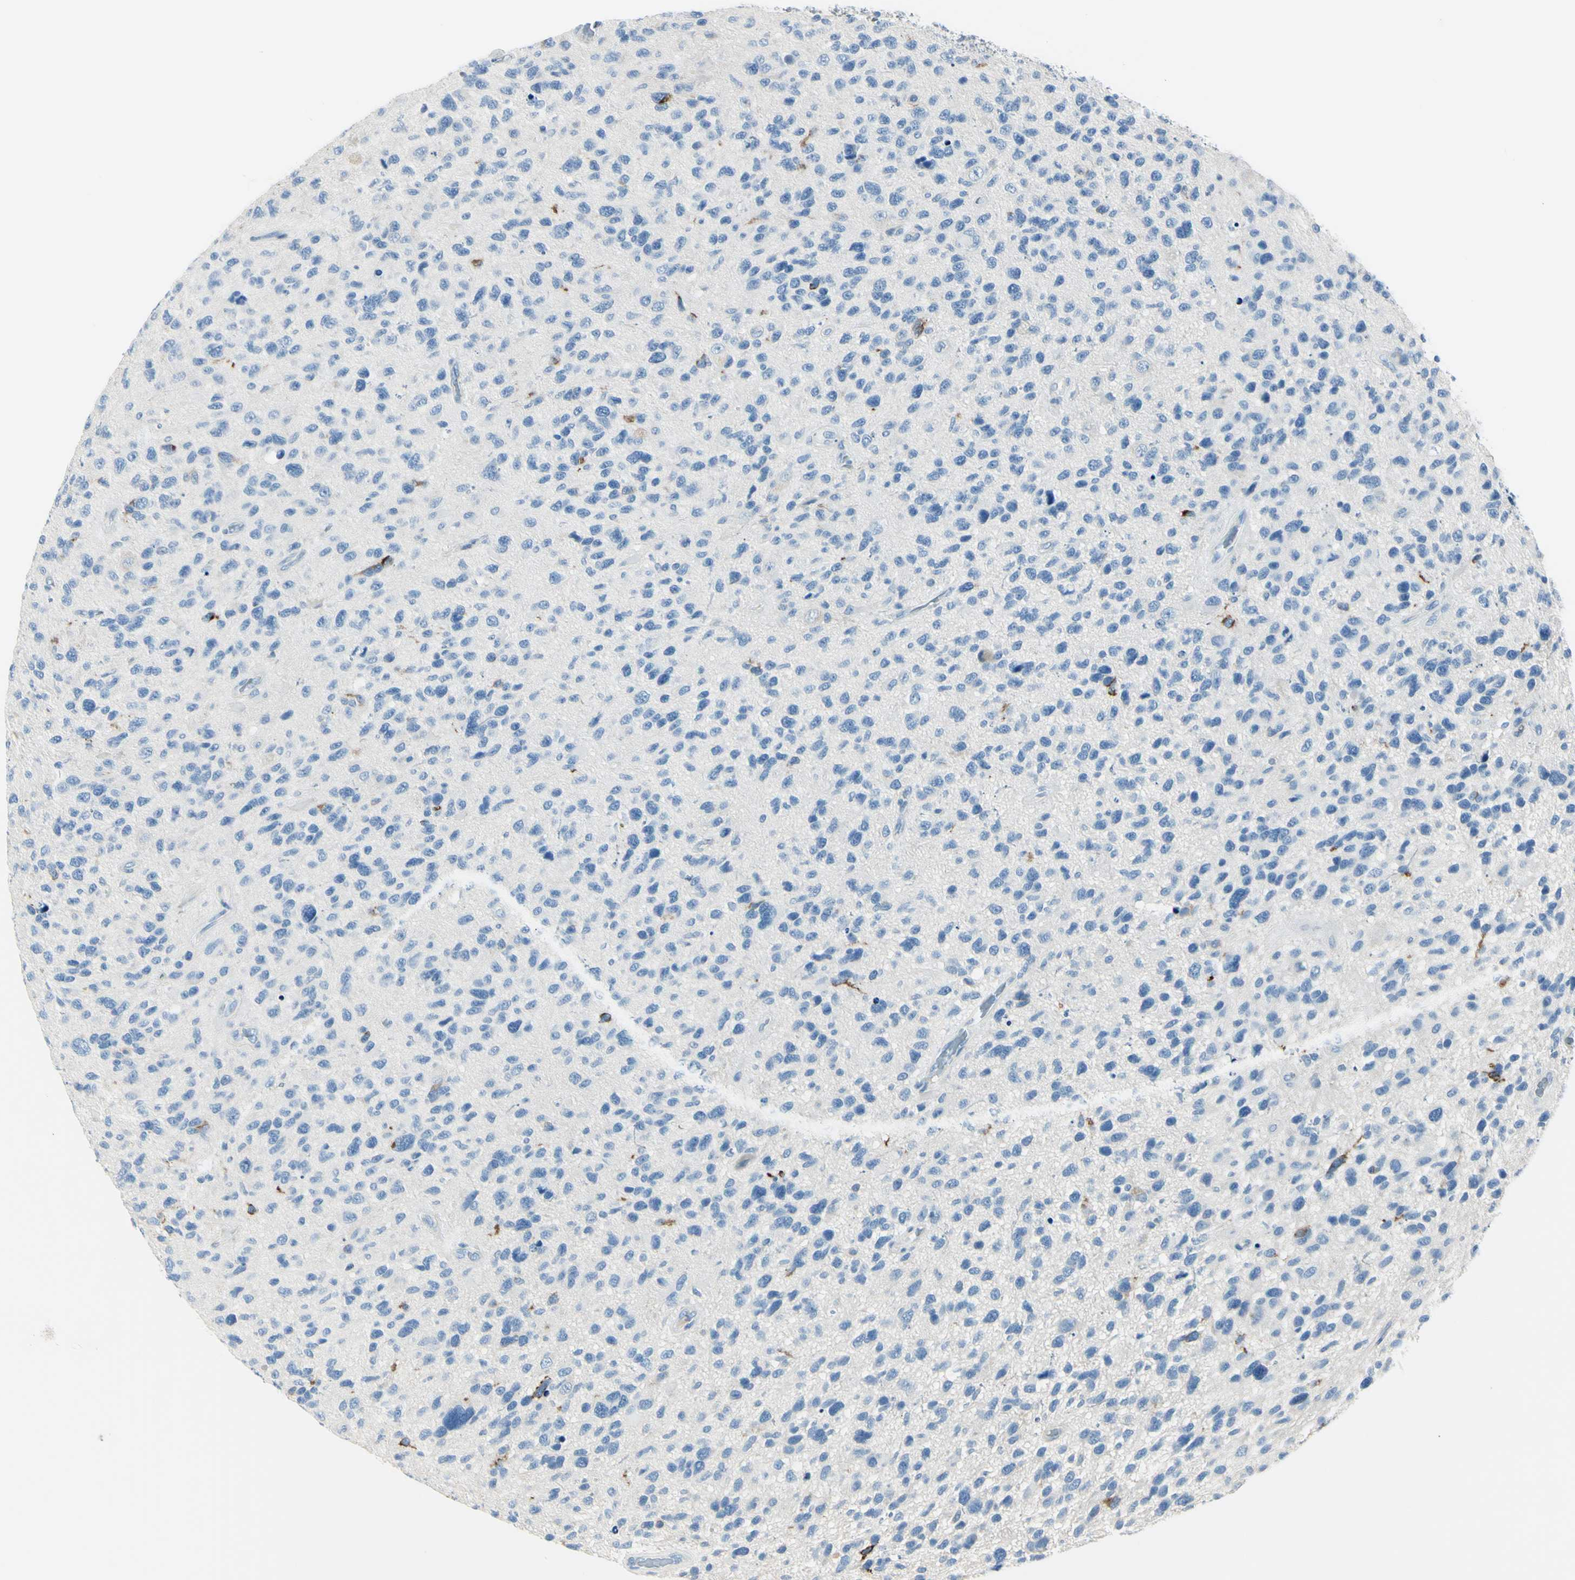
{"staining": {"intensity": "negative", "quantity": "none", "location": "none"}, "tissue": "glioma", "cell_type": "Tumor cells", "image_type": "cancer", "snomed": [{"axis": "morphology", "description": "Glioma, malignant, High grade"}, {"axis": "topography", "description": "Brain"}], "caption": "Immunohistochemistry photomicrograph of glioma stained for a protein (brown), which reveals no positivity in tumor cells.", "gene": "DLG4", "patient": {"sex": "female", "age": 58}}